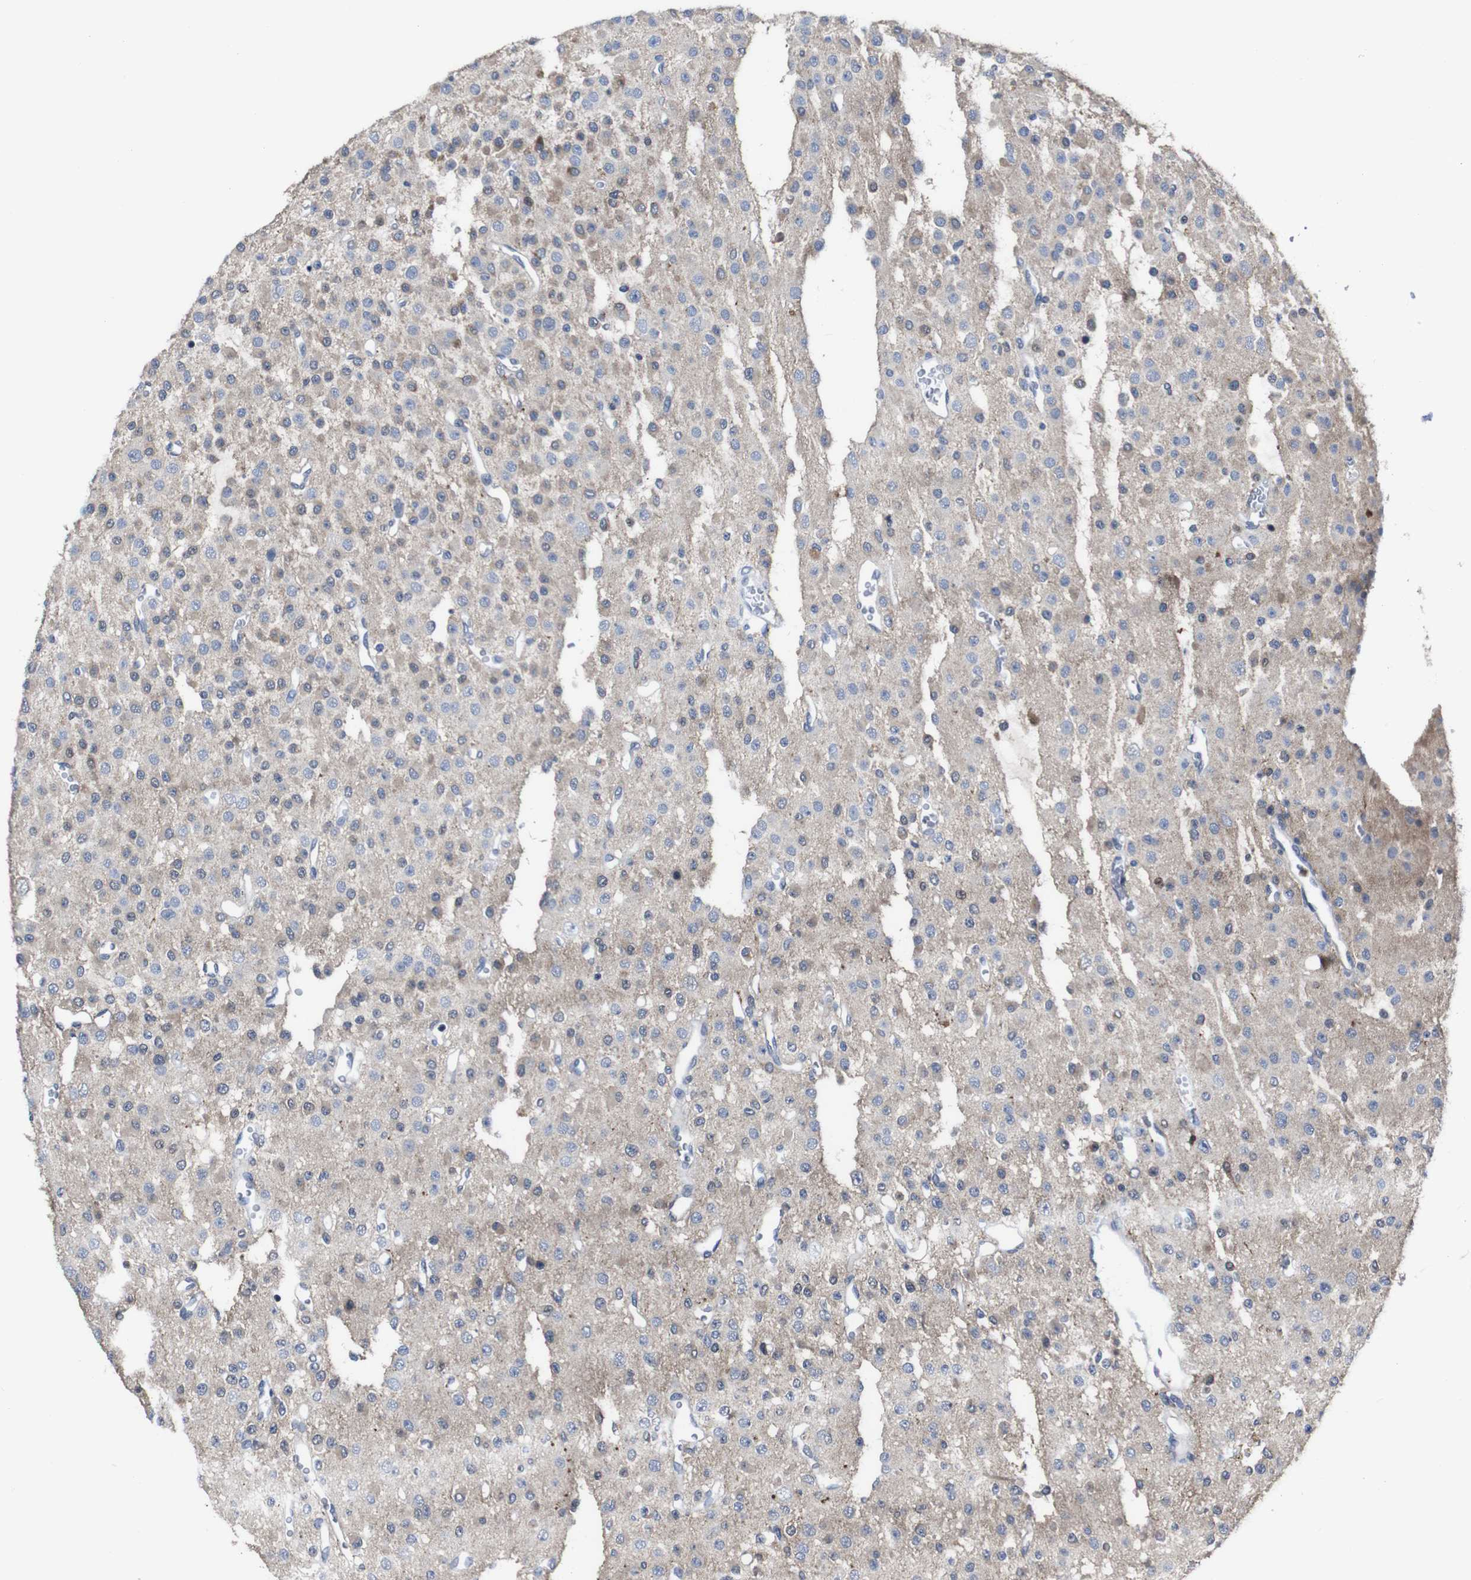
{"staining": {"intensity": "moderate", "quantity": ">75%", "location": "cytoplasmic/membranous"}, "tissue": "glioma", "cell_type": "Tumor cells", "image_type": "cancer", "snomed": [{"axis": "morphology", "description": "Glioma, malignant, Low grade"}, {"axis": "topography", "description": "Brain"}], "caption": "A brown stain labels moderate cytoplasmic/membranous positivity of a protein in glioma tumor cells.", "gene": "SEMA4B", "patient": {"sex": "male", "age": 38}}